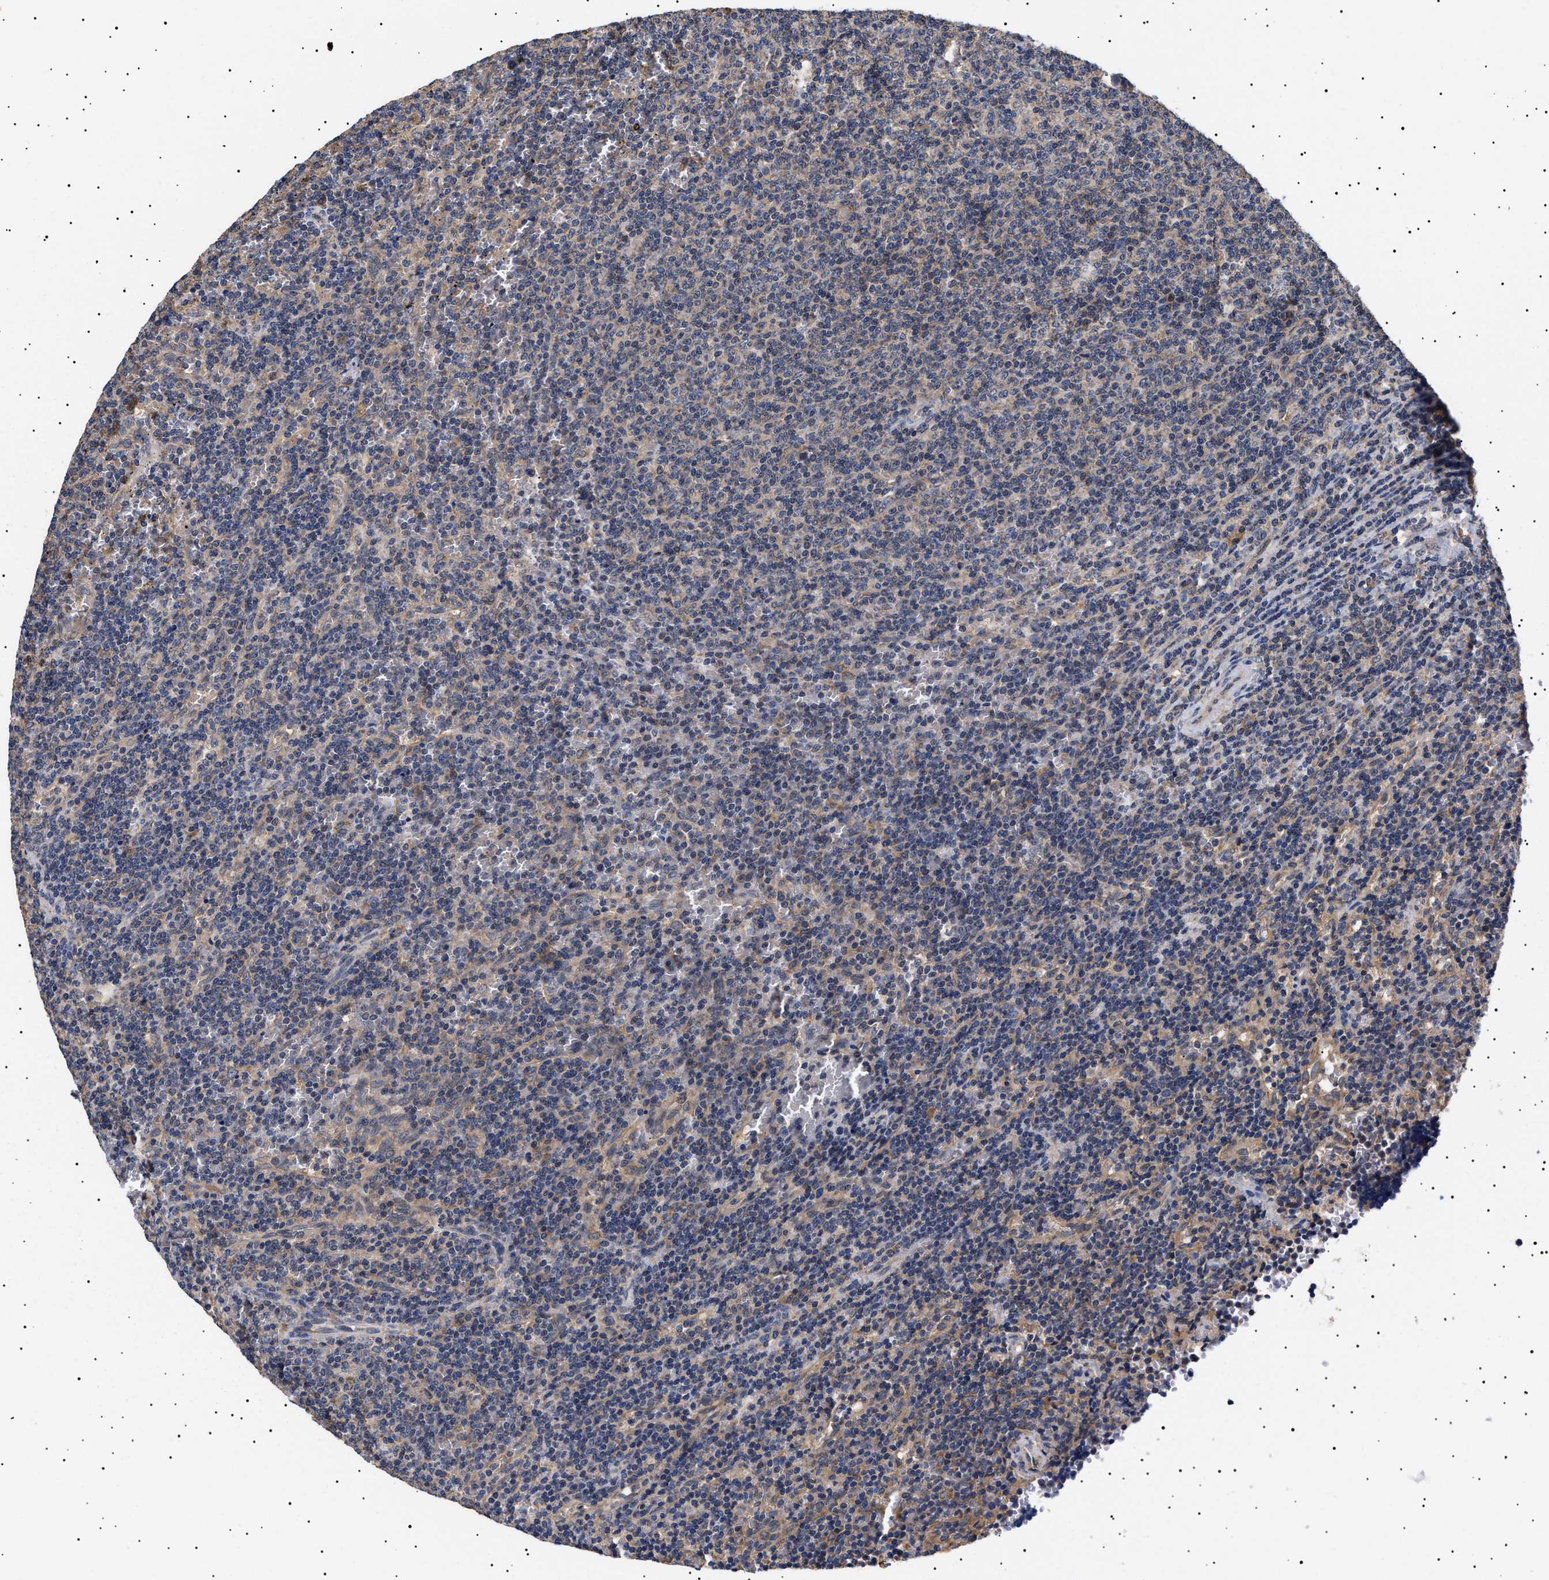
{"staining": {"intensity": "negative", "quantity": "none", "location": "none"}, "tissue": "lymphoma", "cell_type": "Tumor cells", "image_type": "cancer", "snomed": [{"axis": "morphology", "description": "Malignant lymphoma, non-Hodgkin's type, Low grade"}, {"axis": "topography", "description": "Spleen"}], "caption": "An immunohistochemistry photomicrograph of lymphoma is shown. There is no staining in tumor cells of lymphoma. (Brightfield microscopy of DAB immunohistochemistry at high magnification).", "gene": "KRBA1", "patient": {"sex": "female", "age": 50}}